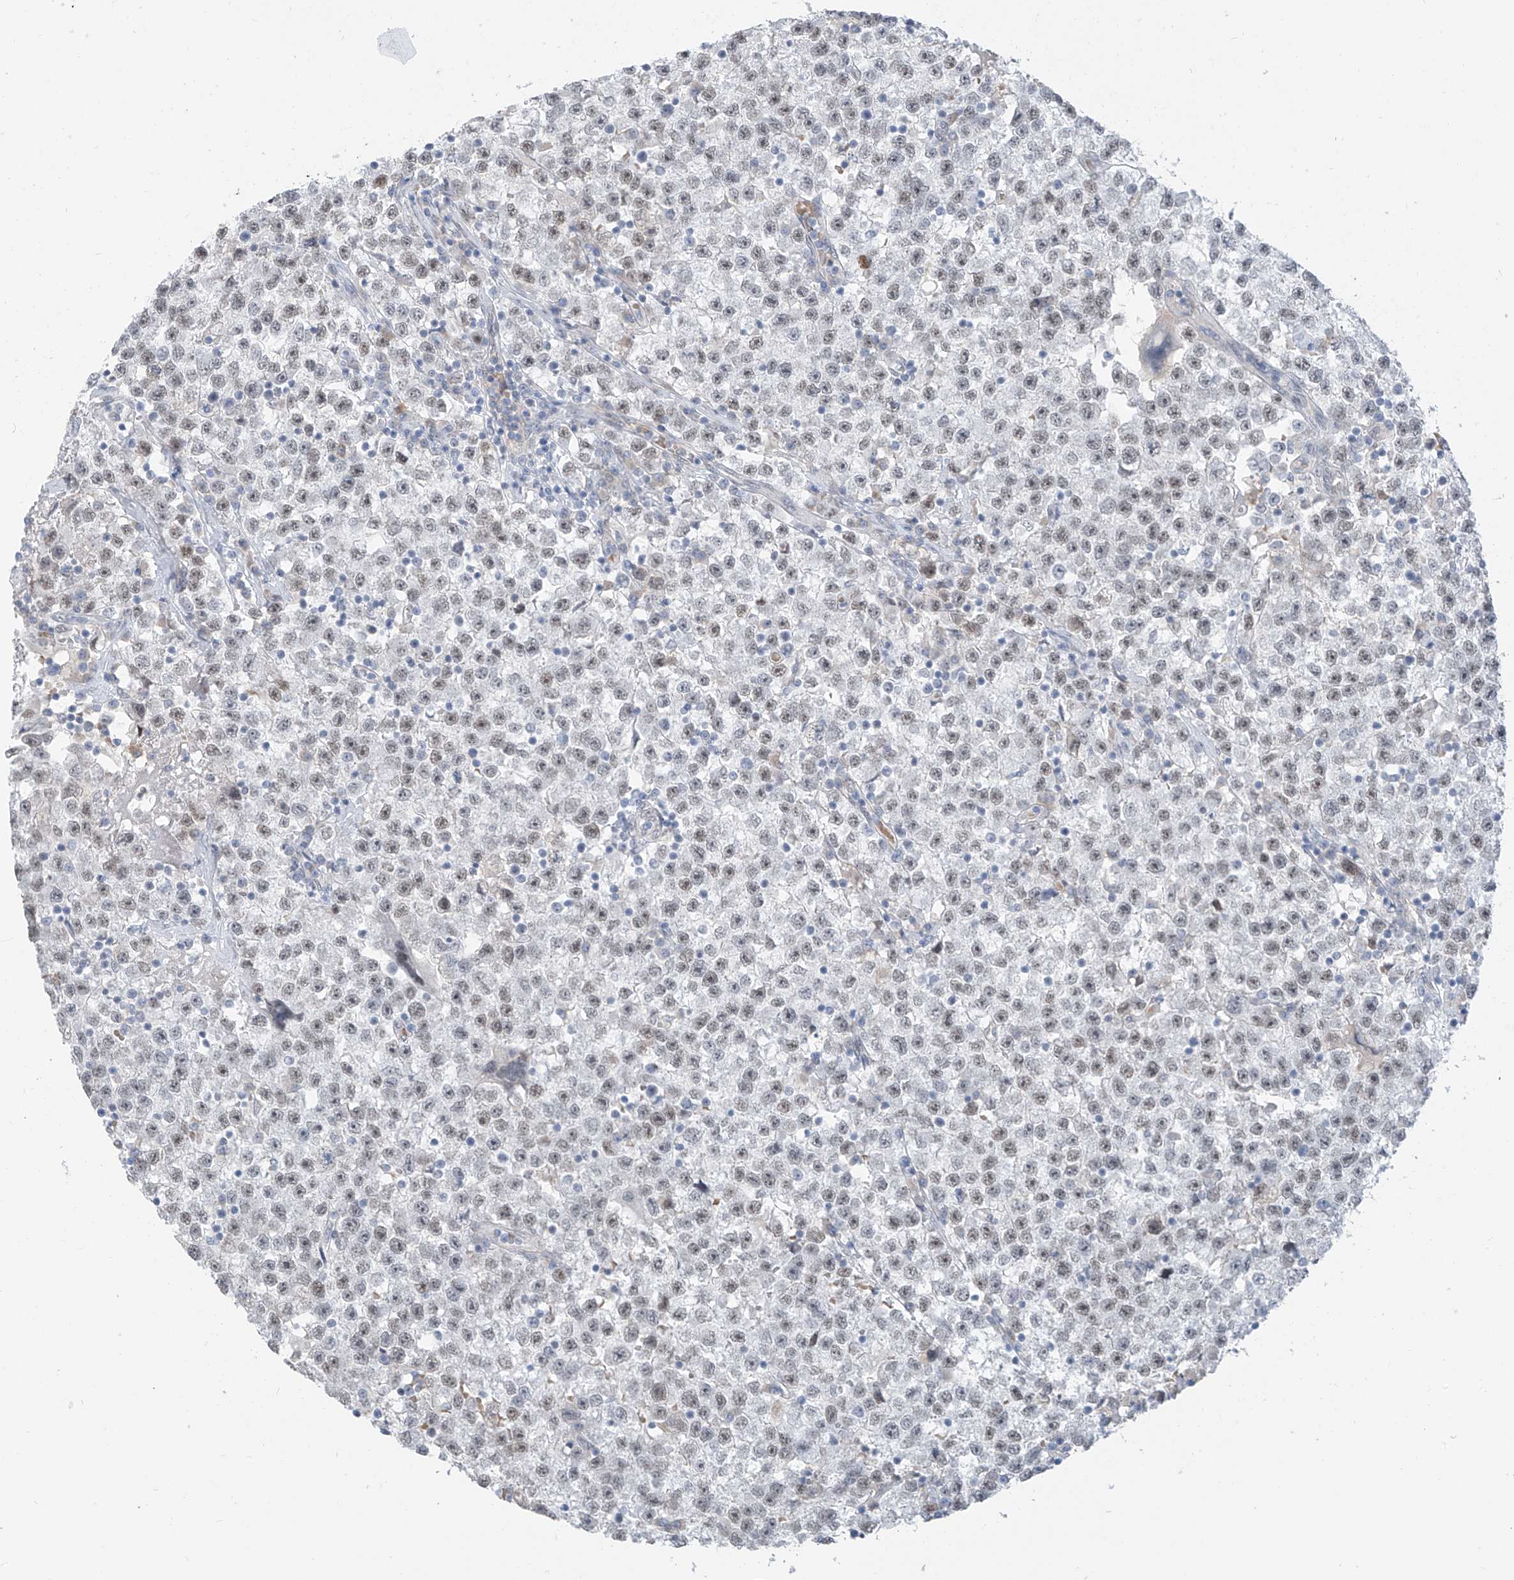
{"staining": {"intensity": "strong", "quantity": "25%-75%", "location": "nuclear"}, "tissue": "testis cancer", "cell_type": "Tumor cells", "image_type": "cancer", "snomed": [{"axis": "morphology", "description": "Seminoma, NOS"}, {"axis": "topography", "description": "Testis"}], "caption": "Immunohistochemistry image of neoplastic tissue: human testis cancer (seminoma) stained using immunohistochemistry exhibits high levels of strong protein expression localized specifically in the nuclear of tumor cells, appearing as a nuclear brown color.", "gene": "MCM9", "patient": {"sex": "male", "age": 22}}